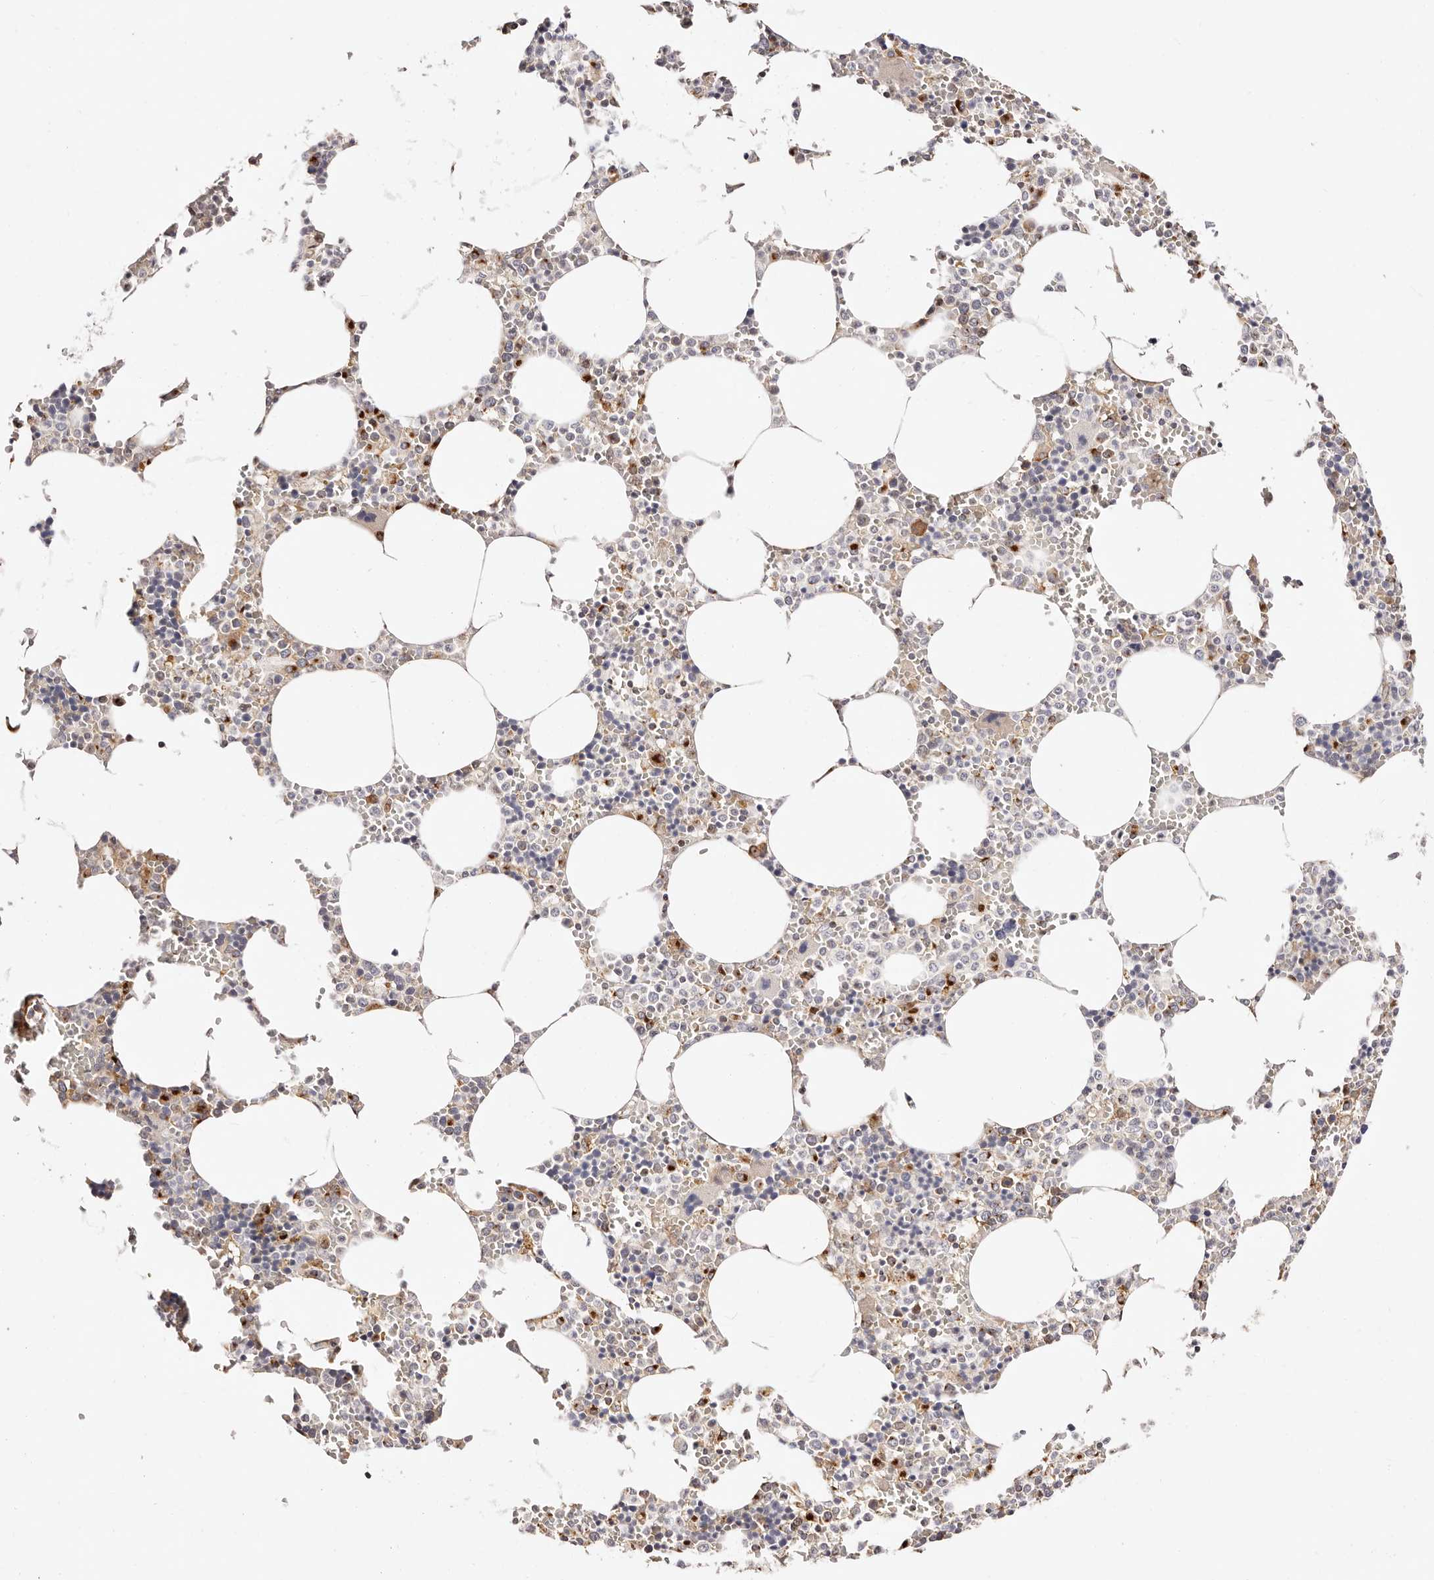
{"staining": {"intensity": "strong", "quantity": "<25%", "location": "cytoplasmic/membranous"}, "tissue": "bone marrow", "cell_type": "Hematopoietic cells", "image_type": "normal", "snomed": [{"axis": "morphology", "description": "Normal tissue, NOS"}, {"axis": "topography", "description": "Bone marrow"}], "caption": "Immunohistochemical staining of benign bone marrow reveals medium levels of strong cytoplasmic/membranous expression in approximately <25% of hematopoietic cells.", "gene": "MAPK6", "patient": {"sex": "male", "age": 70}}